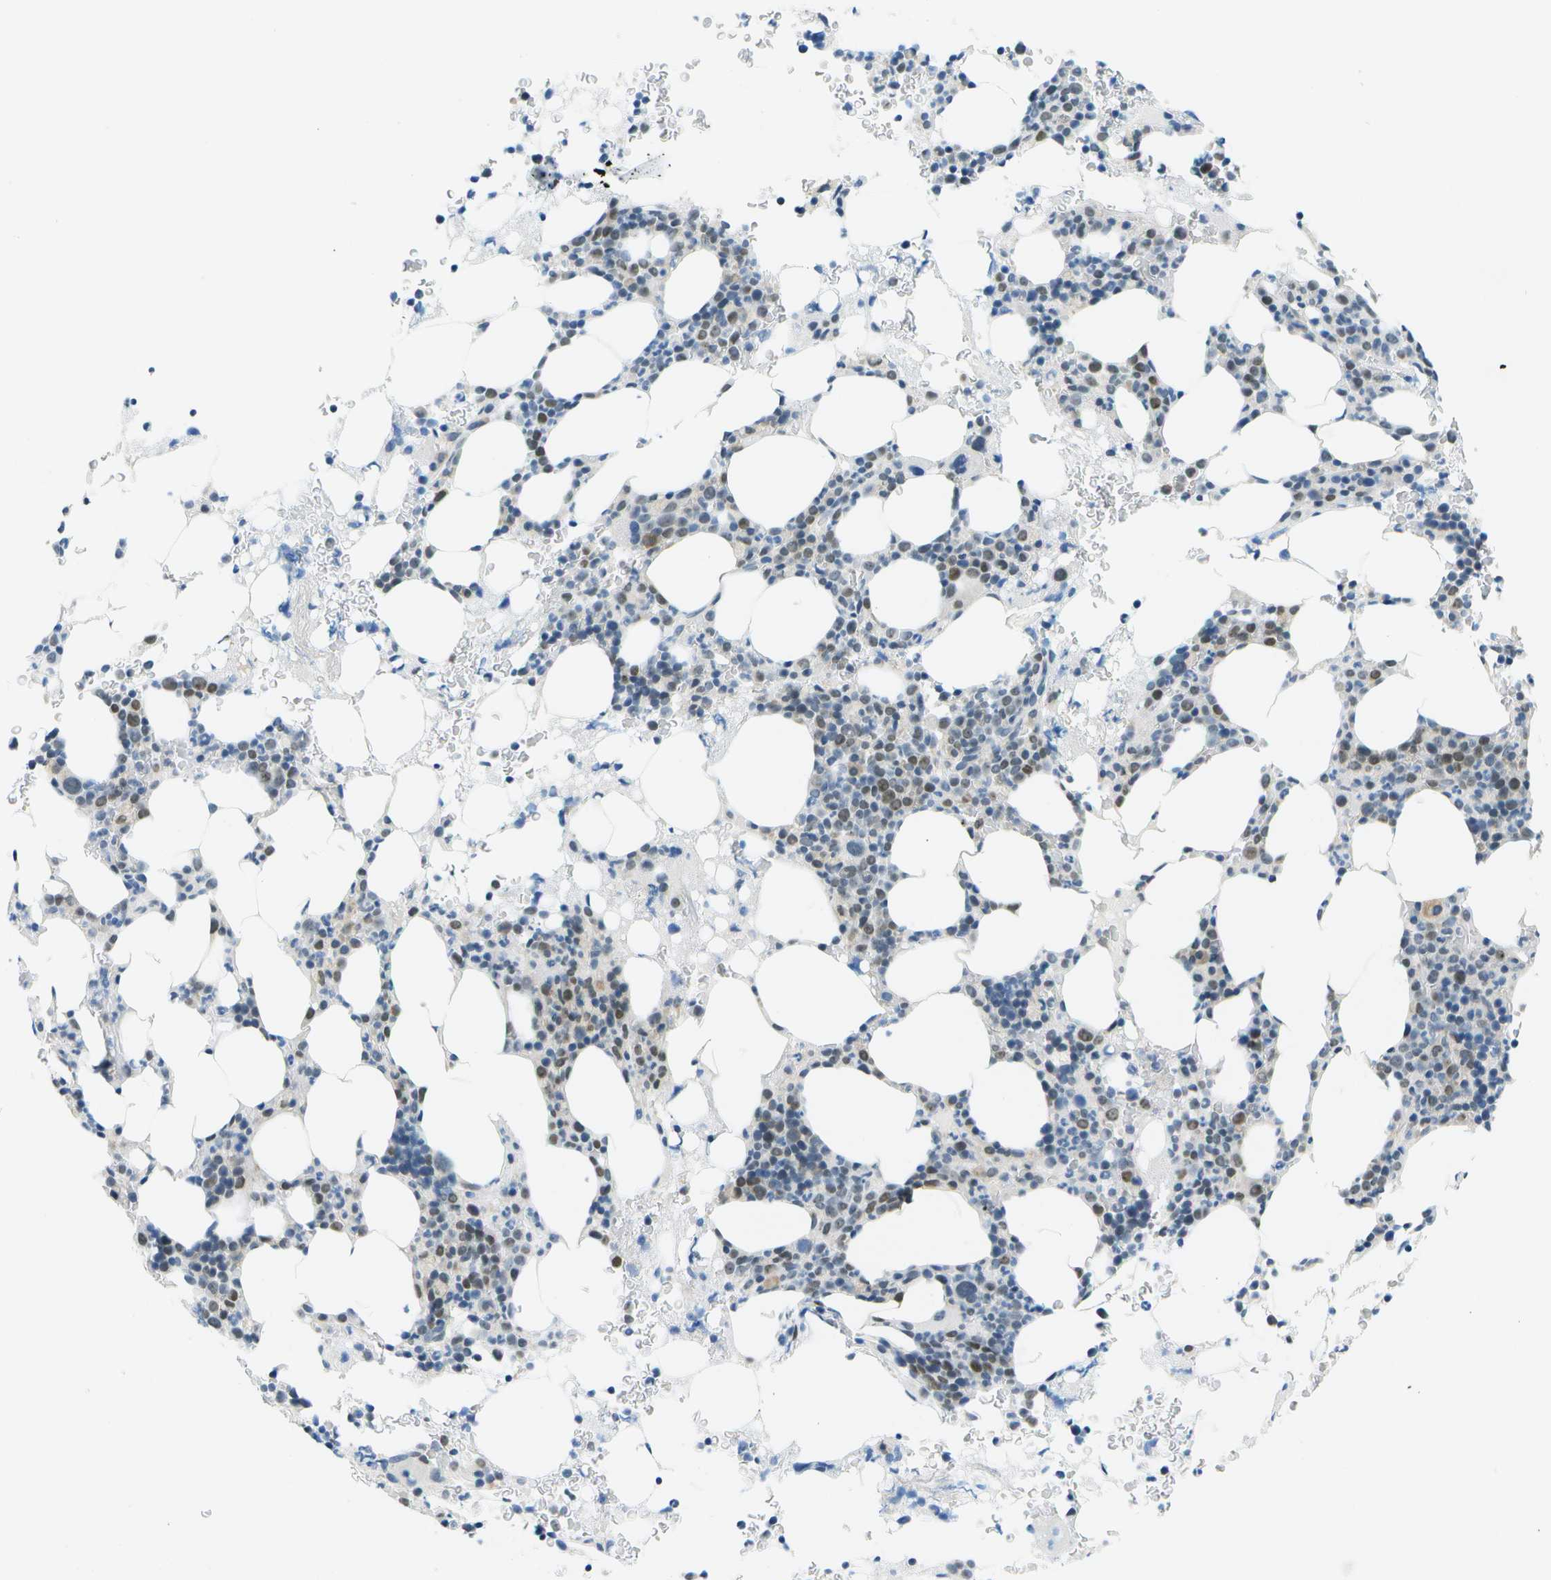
{"staining": {"intensity": "weak", "quantity": "25%-75%", "location": "nuclear"}, "tissue": "bone marrow", "cell_type": "Hematopoietic cells", "image_type": "normal", "snomed": [{"axis": "morphology", "description": "Normal tissue, NOS"}, {"axis": "morphology", "description": "Inflammation, NOS"}, {"axis": "topography", "description": "Bone marrow"}], "caption": "The photomicrograph exhibits staining of normal bone marrow, revealing weak nuclear protein staining (brown color) within hematopoietic cells.", "gene": "PITHD1", "patient": {"sex": "female", "age": 84}}